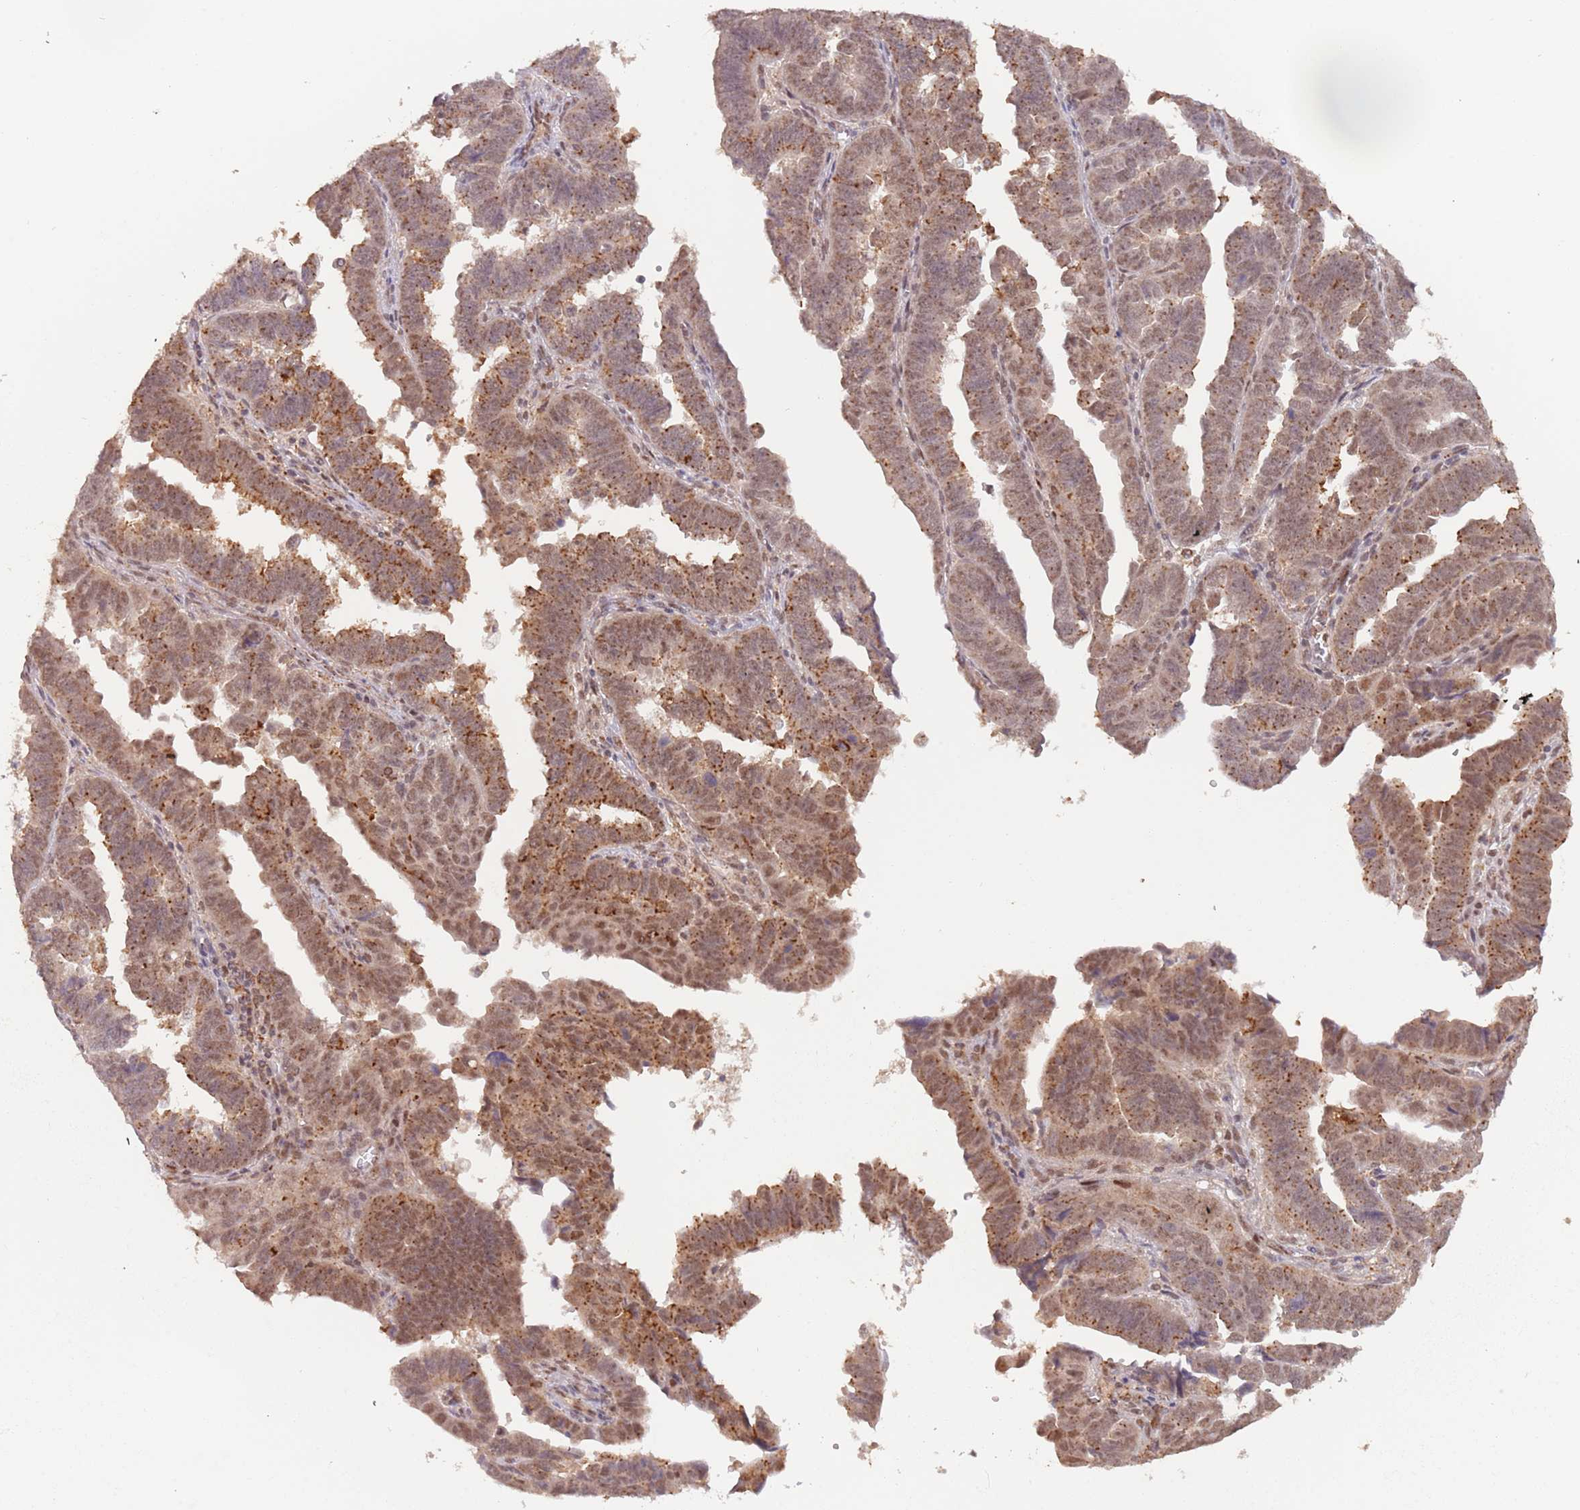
{"staining": {"intensity": "moderate", "quantity": ">75%", "location": "cytoplasmic/membranous,nuclear"}, "tissue": "endometrial cancer", "cell_type": "Tumor cells", "image_type": "cancer", "snomed": [{"axis": "morphology", "description": "Adenocarcinoma, NOS"}, {"axis": "topography", "description": "Endometrium"}], "caption": "Human adenocarcinoma (endometrial) stained for a protein (brown) shows moderate cytoplasmic/membranous and nuclear positive positivity in about >75% of tumor cells.", "gene": "RFXANK", "patient": {"sex": "female", "age": 75}}